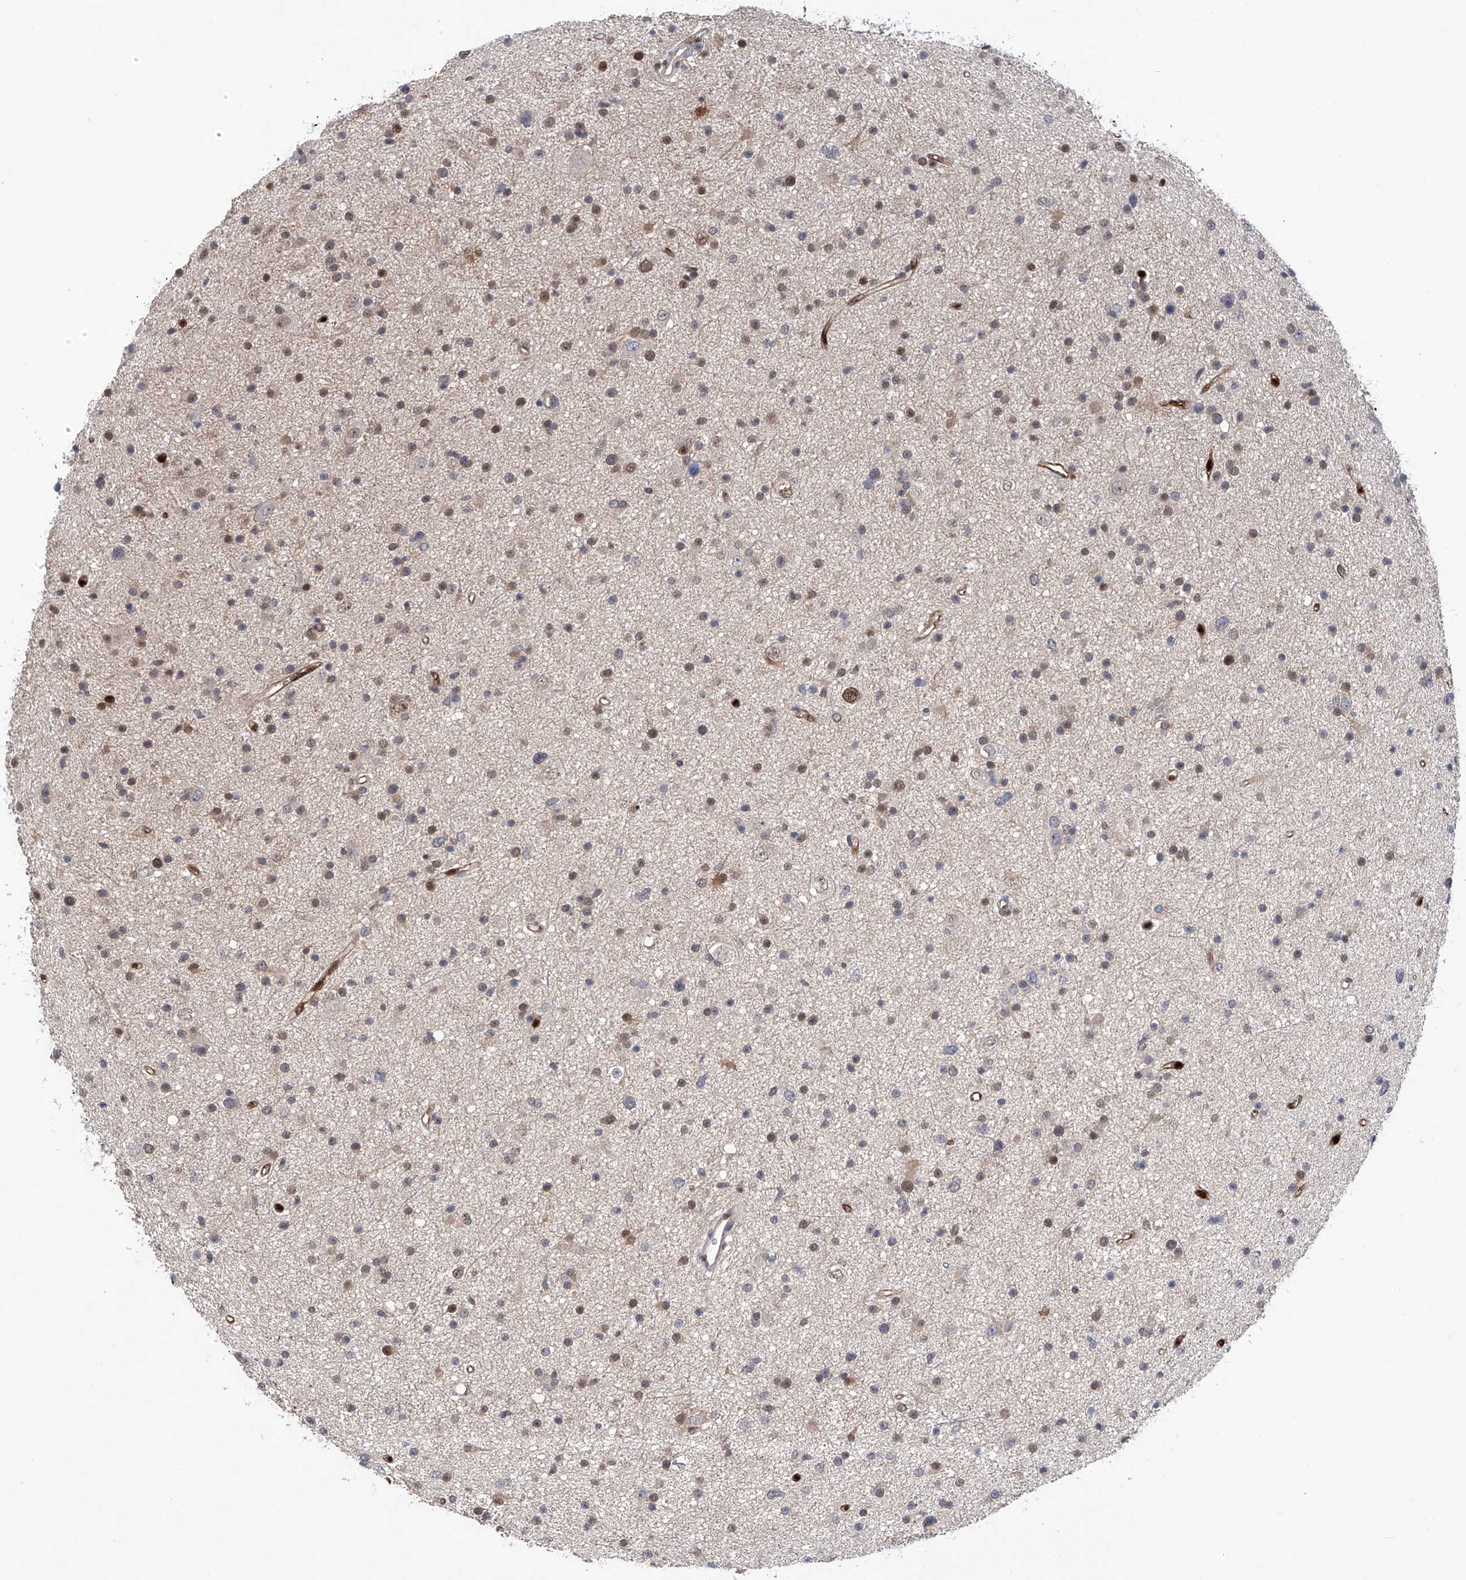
{"staining": {"intensity": "moderate", "quantity": "<25%", "location": "nuclear"}, "tissue": "glioma", "cell_type": "Tumor cells", "image_type": "cancer", "snomed": [{"axis": "morphology", "description": "Glioma, malignant, Low grade"}, {"axis": "topography", "description": "Cerebral cortex"}], "caption": "Human malignant low-grade glioma stained with a protein marker shows moderate staining in tumor cells.", "gene": "PHF20", "patient": {"sex": "female", "age": 39}}